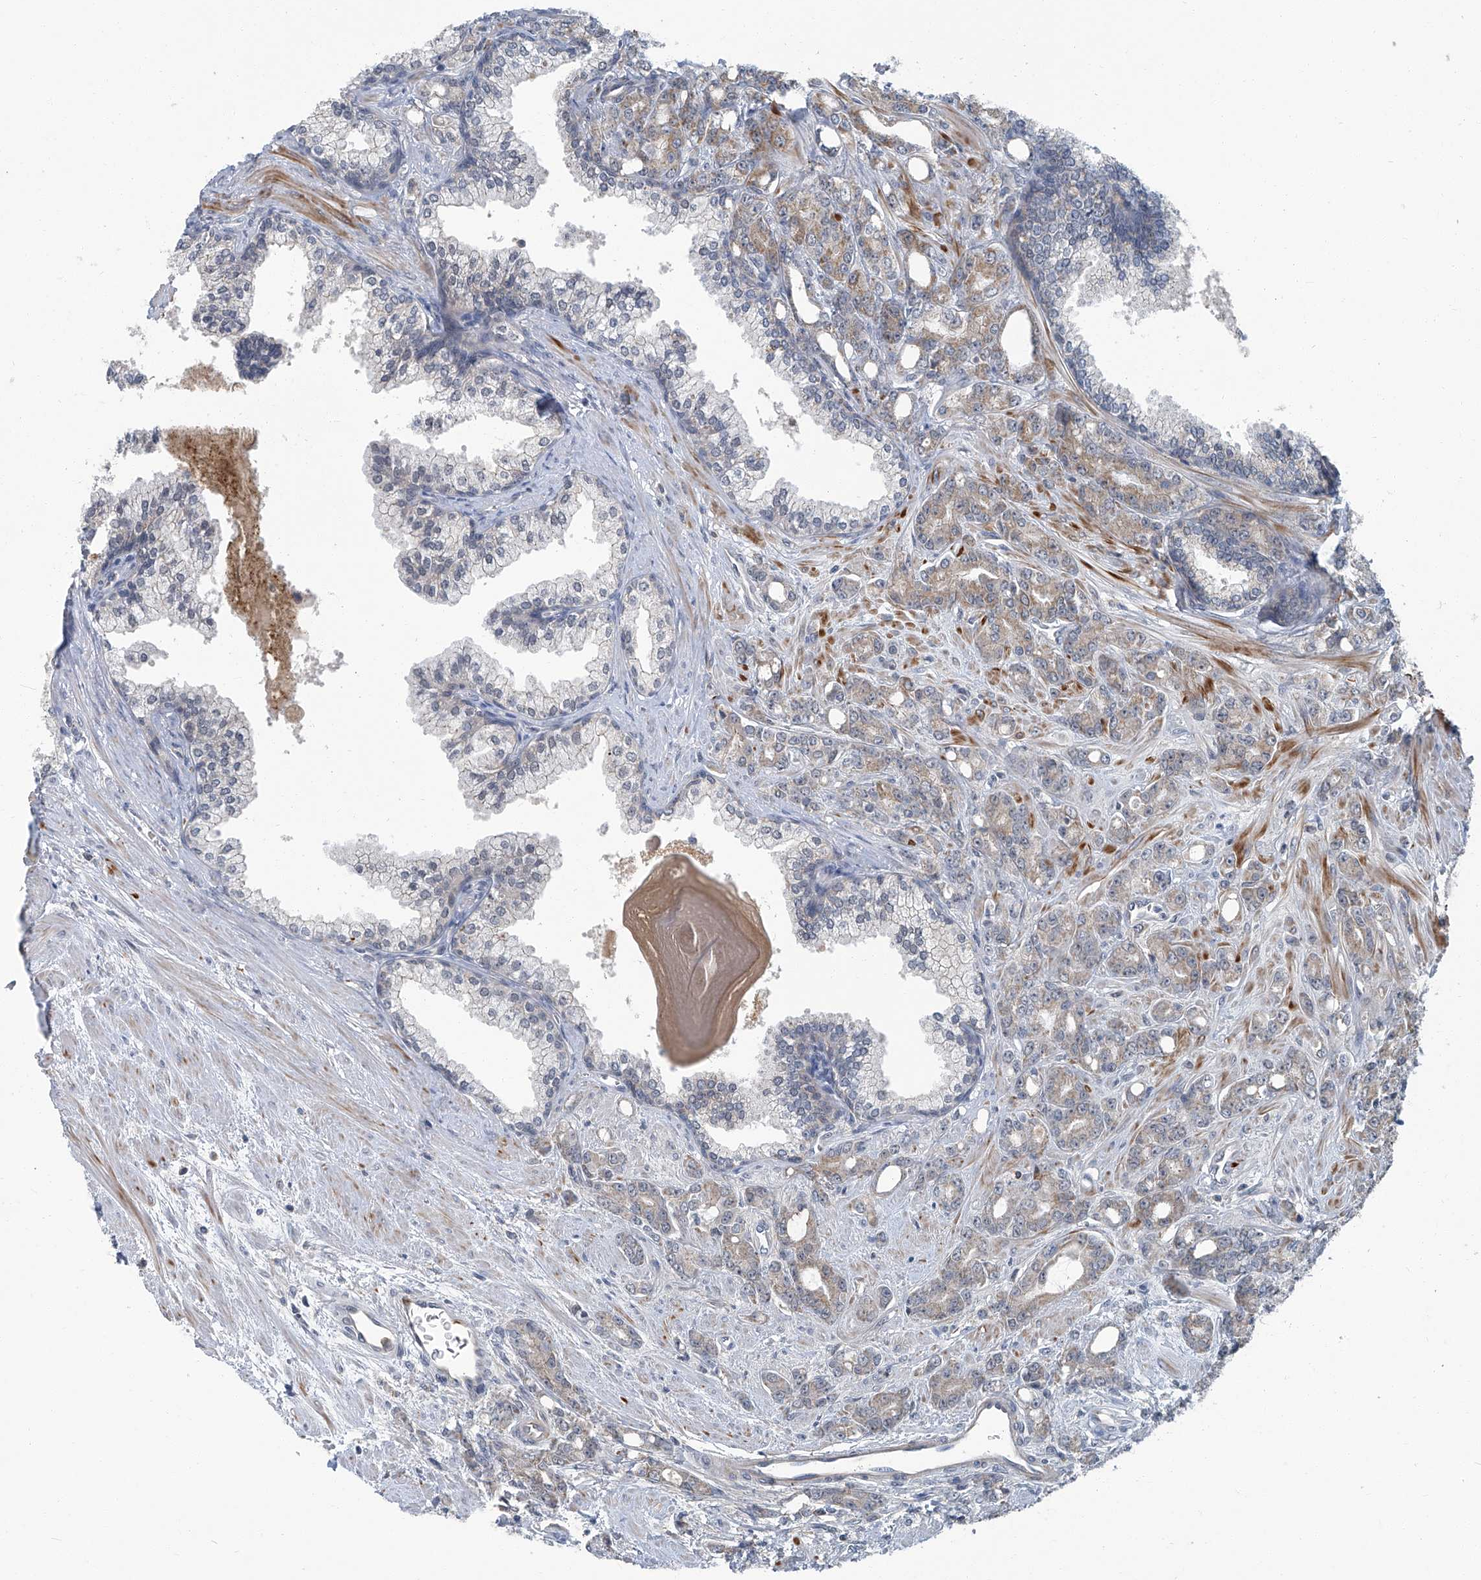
{"staining": {"intensity": "weak", "quantity": ">75%", "location": "cytoplasmic/membranous"}, "tissue": "prostate cancer", "cell_type": "Tumor cells", "image_type": "cancer", "snomed": [{"axis": "morphology", "description": "Adenocarcinoma, High grade"}, {"axis": "topography", "description": "Prostate"}], "caption": "Protein expression analysis of high-grade adenocarcinoma (prostate) displays weak cytoplasmic/membranous staining in approximately >75% of tumor cells.", "gene": "AKNAD1", "patient": {"sex": "male", "age": 62}}